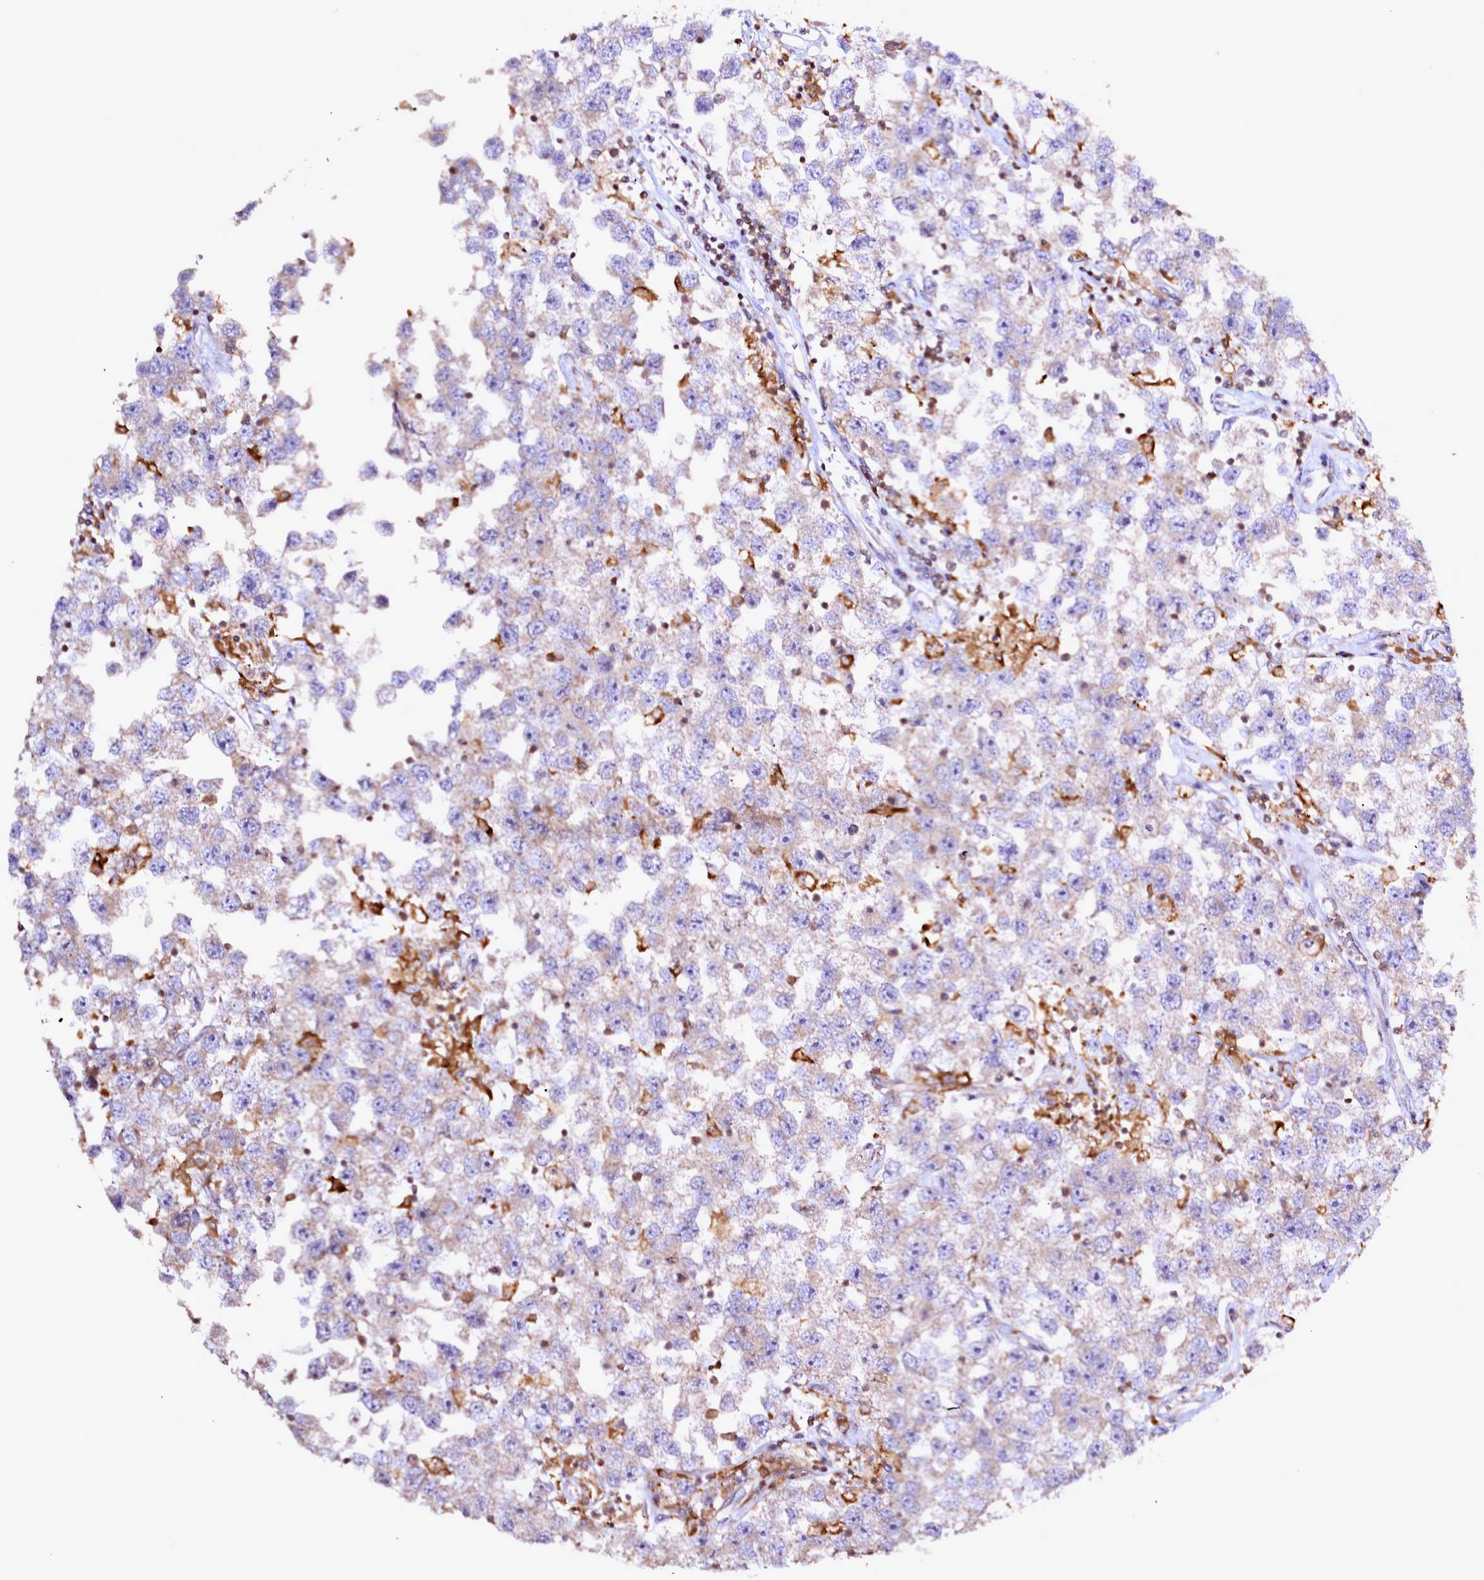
{"staining": {"intensity": "weak", "quantity": "<25%", "location": "cytoplasmic/membranous"}, "tissue": "testis cancer", "cell_type": "Tumor cells", "image_type": "cancer", "snomed": [{"axis": "morphology", "description": "Seminoma, NOS"}, {"axis": "topography", "description": "Testis"}], "caption": "IHC histopathology image of neoplastic tissue: human testis seminoma stained with DAB (3,3'-diaminobenzidine) shows no significant protein expression in tumor cells. (Stains: DAB (3,3'-diaminobenzidine) immunohistochemistry with hematoxylin counter stain, Microscopy: brightfield microscopy at high magnification).", "gene": "NCKAP1L", "patient": {"sex": "male", "age": 26}}